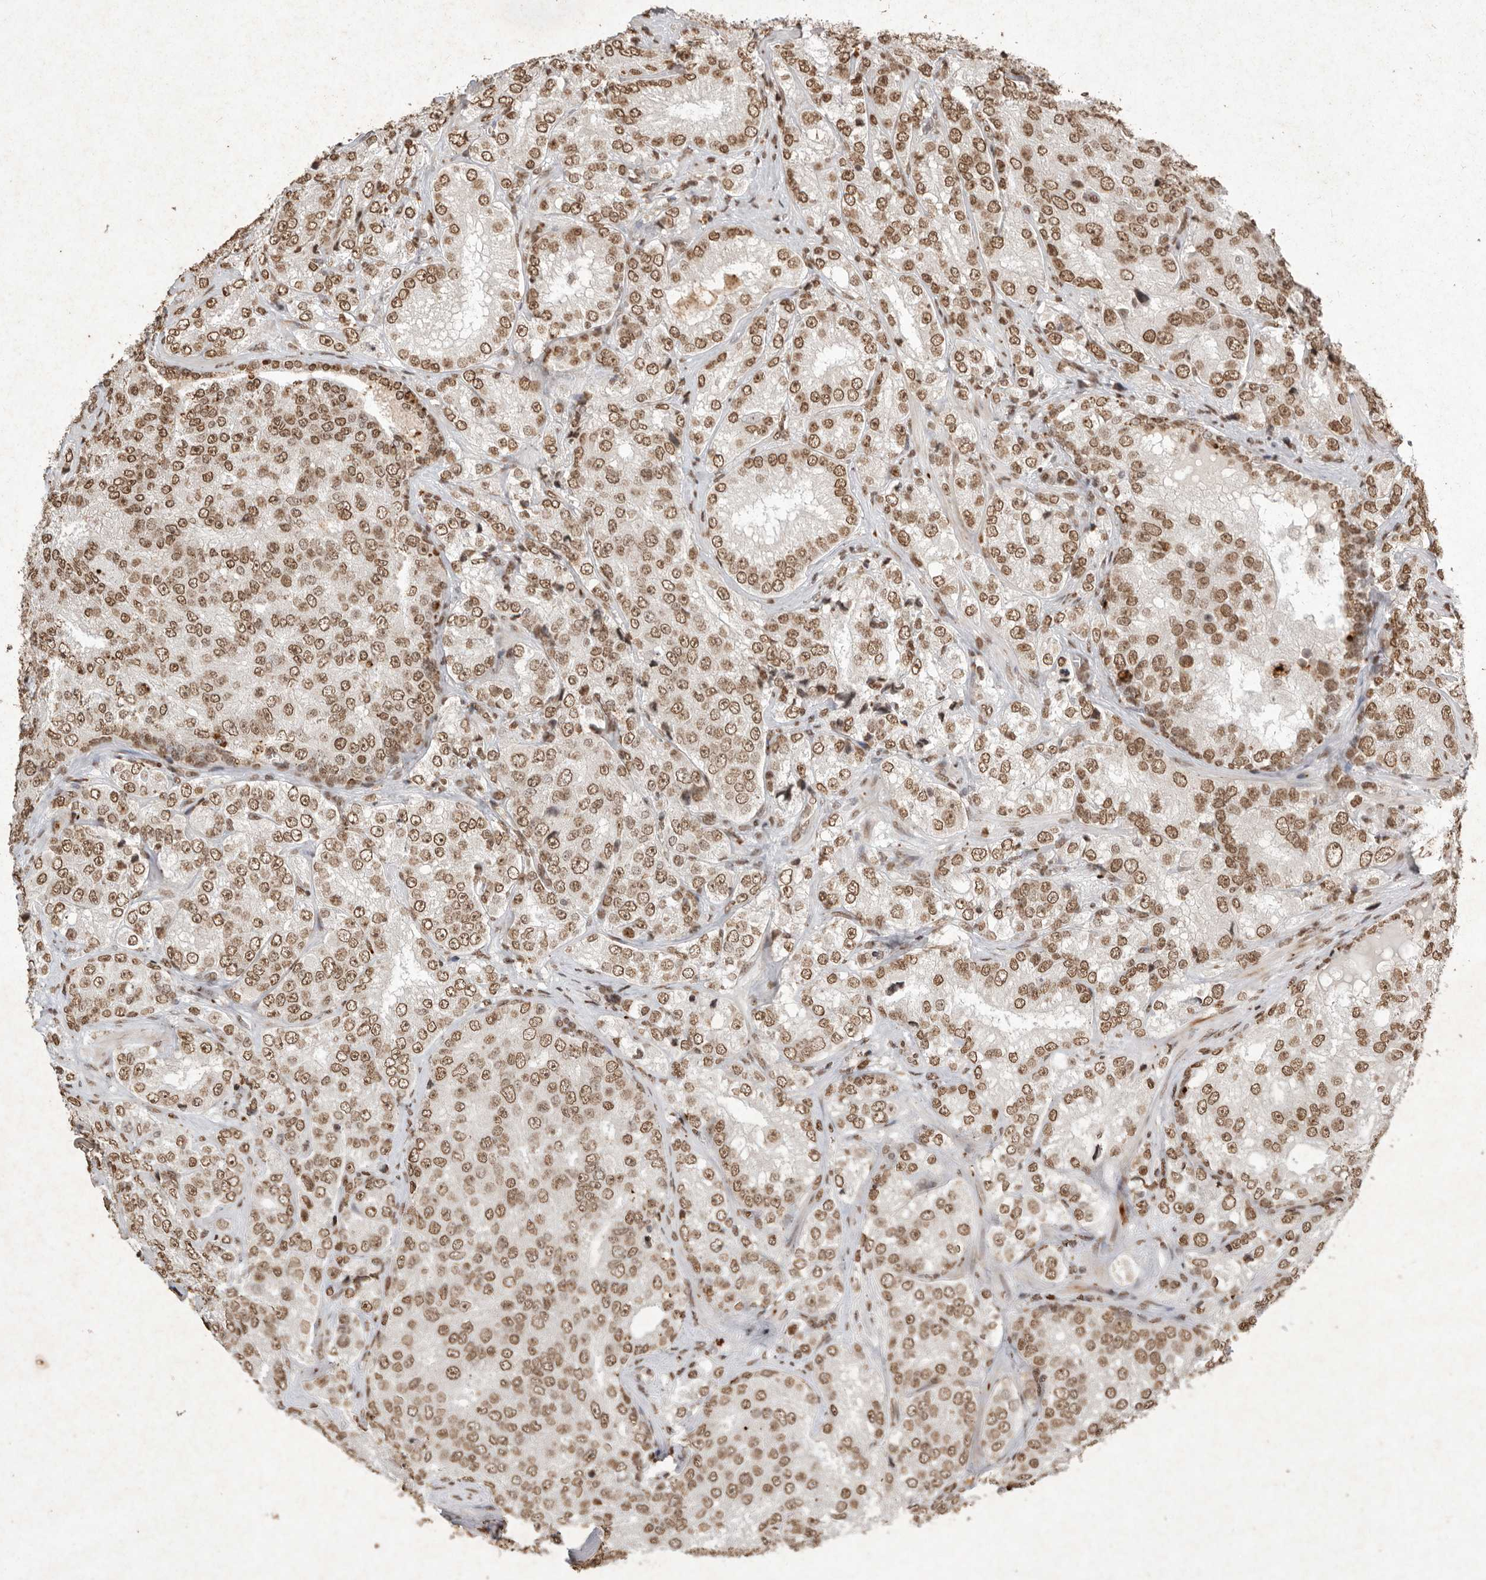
{"staining": {"intensity": "moderate", "quantity": ">75%", "location": "nuclear"}, "tissue": "prostate cancer", "cell_type": "Tumor cells", "image_type": "cancer", "snomed": [{"axis": "morphology", "description": "Adenocarcinoma, High grade"}, {"axis": "topography", "description": "Prostate"}], "caption": "Protein expression by IHC shows moderate nuclear staining in about >75% of tumor cells in prostate adenocarcinoma (high-grade). Ihc stains the protein in brown and the nuclei are stained blue.", "gene": "NKX3-2", "patient": {"sex": "male", "age": 58}}